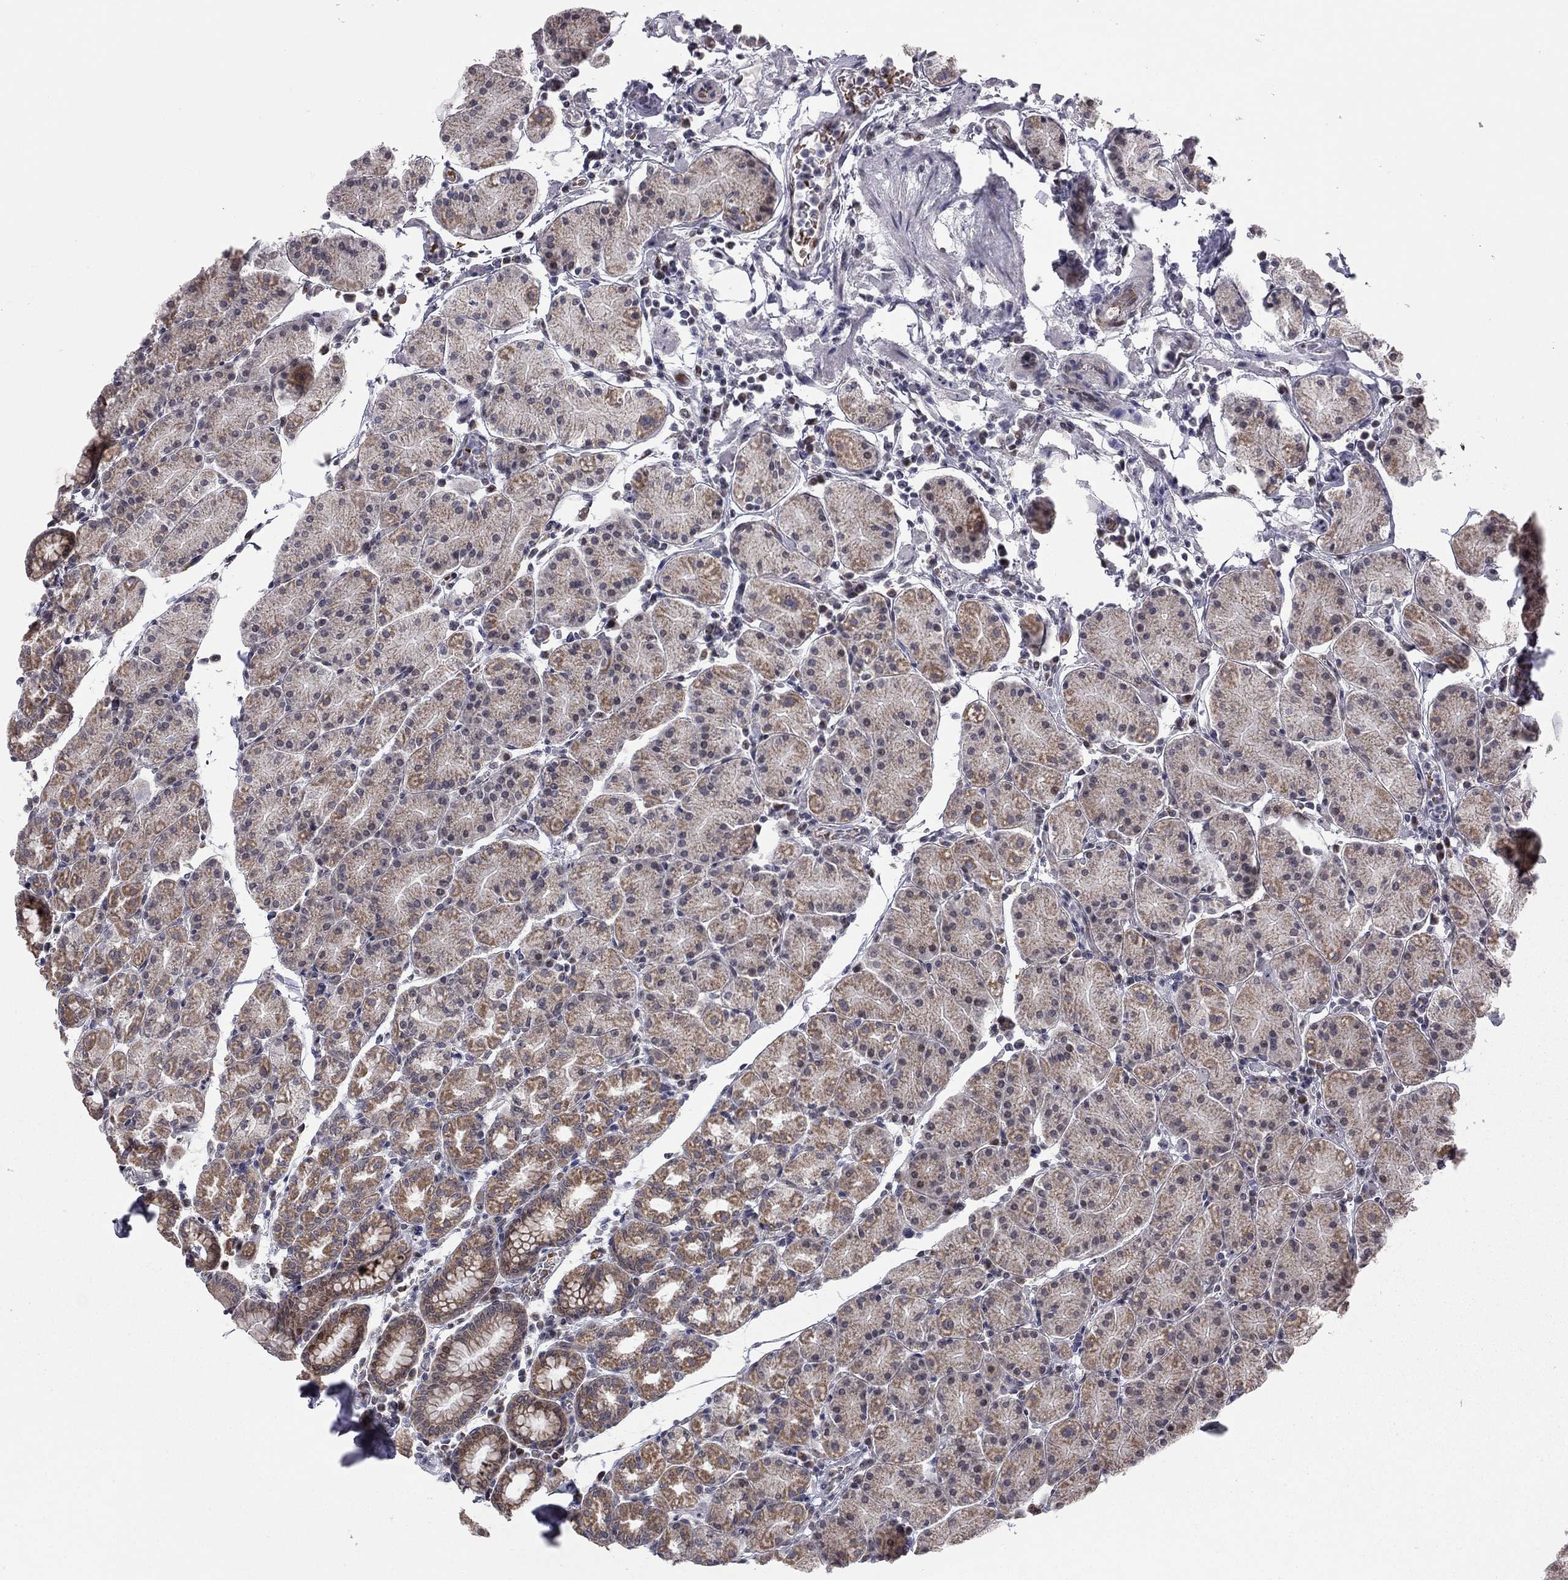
{"staining": {"intensity": "moderate", "quantity": "<25%", "location": "cytoplasmic/membranous"}, "tissue": "stomach", "cell_type": "Glandular cells", "image_type": "normal", "snomed": [{"axis": "morphology", "description": "Normal tissue, NOS"}, {"axis": "topography", "description": "Stomach"}], "caption": "Brown immunohistochemical staining in benign stomach displays moderate cytoplasmic/membranous positivity in about <25% of glandular cells. (Brightfield microscopy of DAB IHC at high magnification).", "gene": "MC3R", "patient": {"sex": "male", "age": 54}}